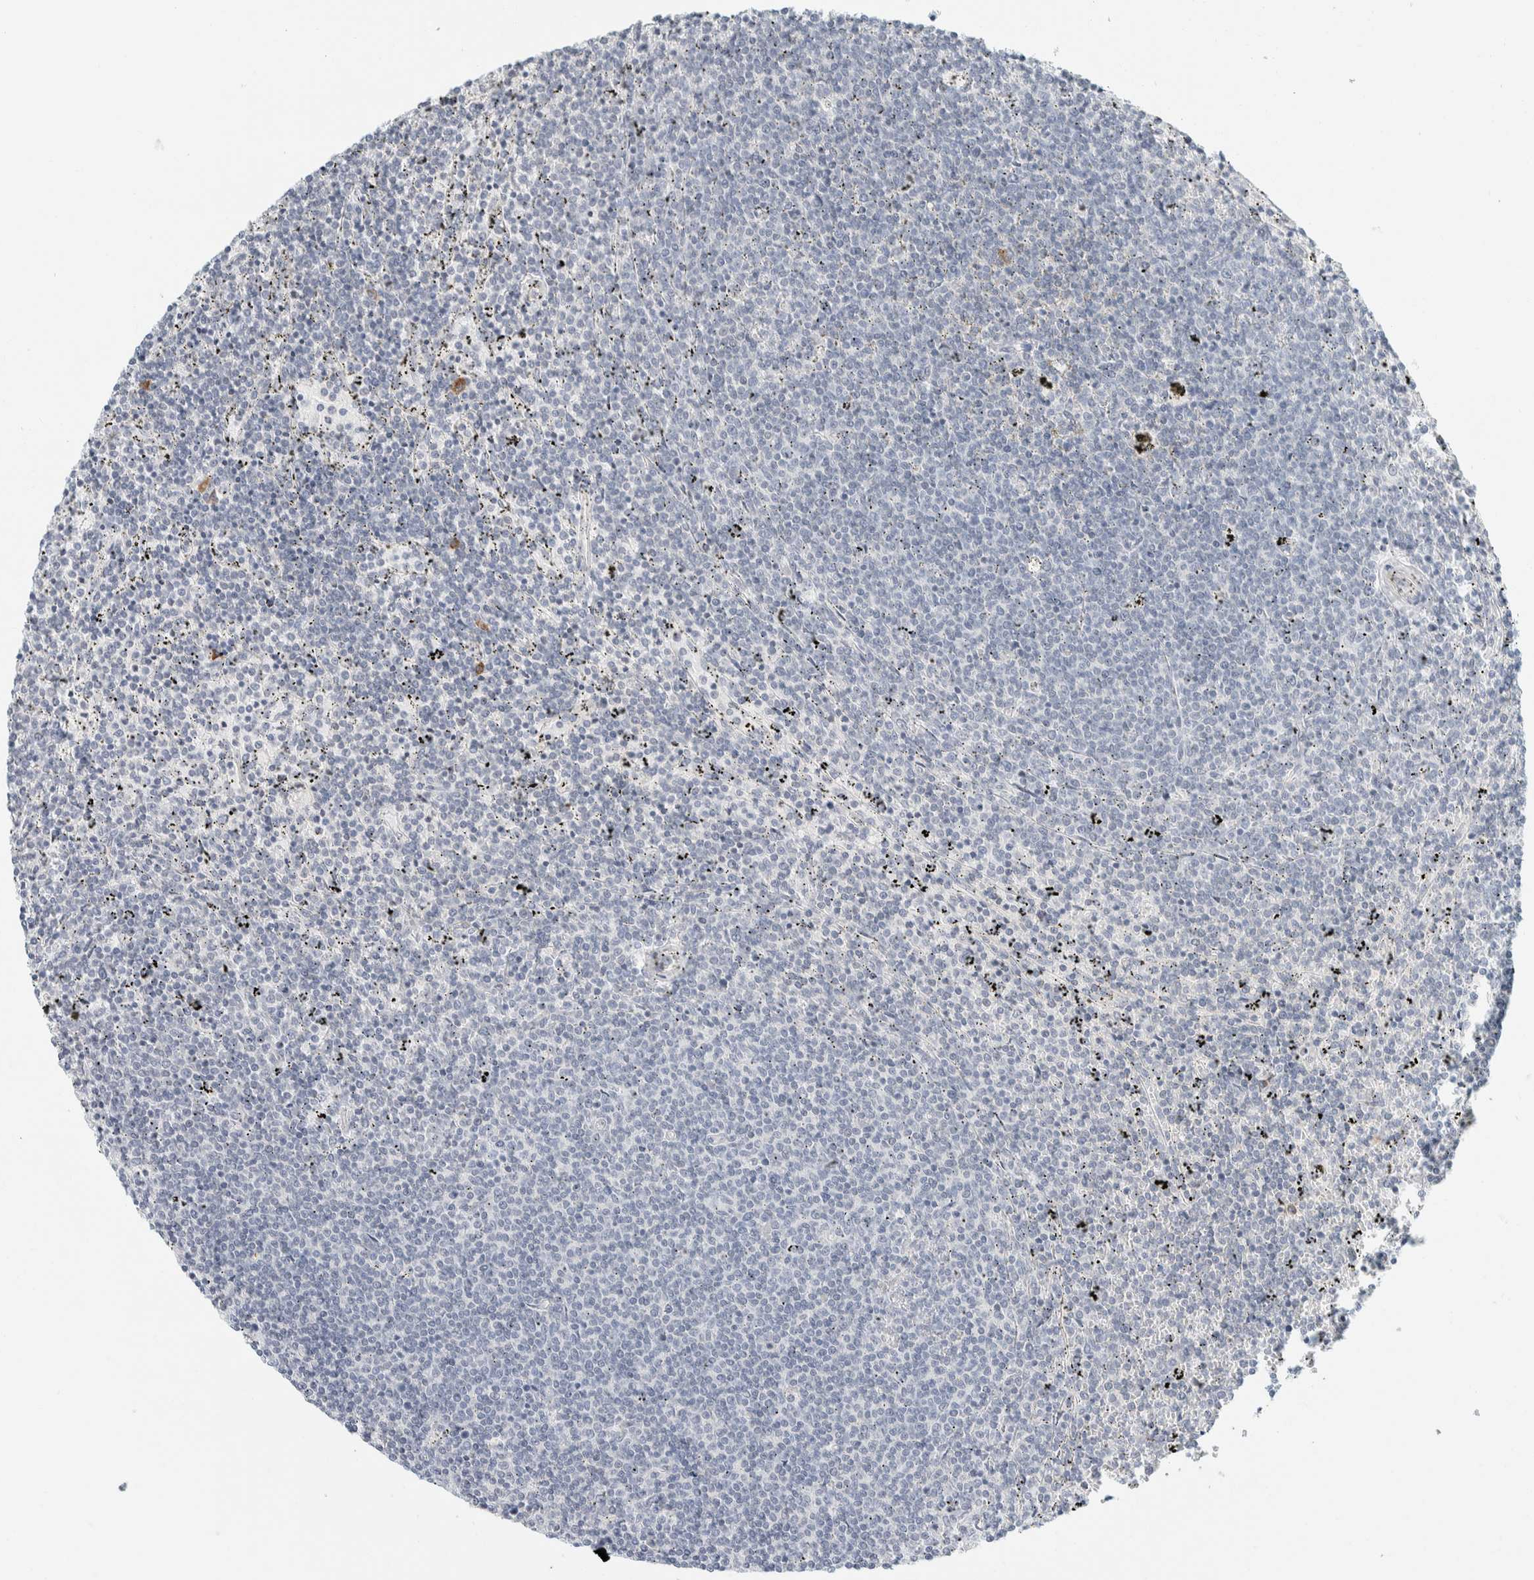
{"staining": {"intensity": "negative", "quantity": "none", "location": "none"}, "tissue": "lymphoma", "cell_type": "Tumor cells", "image_type": "cancer", "snomed": [{"axis": "morphology", "description": "Malignant lymphoma, non-Hodgkin's type, Low grade"}, {"axis": "topography", "description": "Spleen"}], "caption": "High magnification brightfield microscopy of low-grade malignant lymphoma, non-Hodgkin's type stained with DAB (brown) and counterstained with hematoxylin (blue): tumor cells show no significant staining.", "gene": "ARHGAP27", "patient": {"sex": "female", "age": 50}}